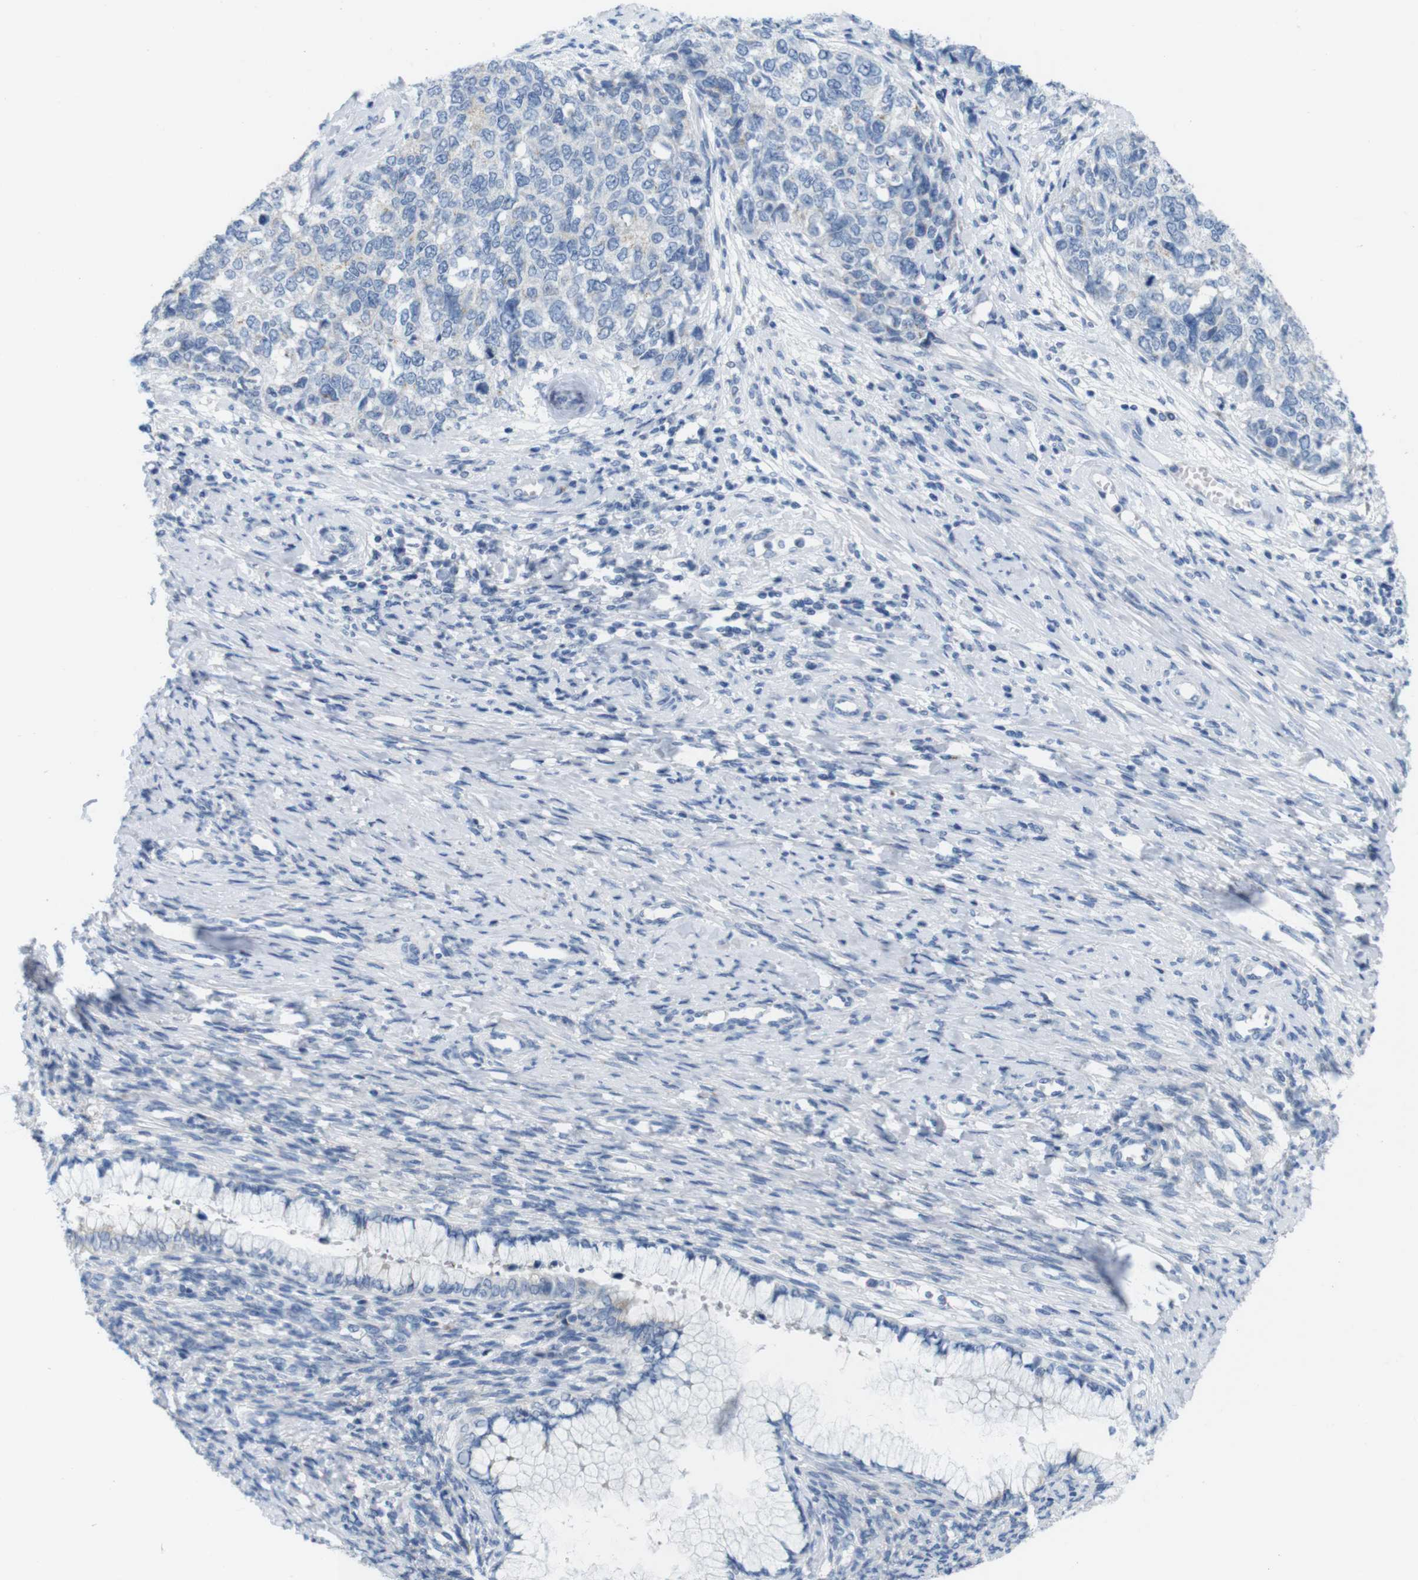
{"staining": {"intensity": "weak", "quantity": "<25%", "location": "cytoplasmic/membranous"}, "tissue": "cervical cancer", "cell_type": "Tumor cells", "image_type": "cancer", "snomed": [{"axis": "morphology", "description": "Squamous cell carcinoma, NOS"}, {"axis": "topography", "description": "Cervix"}], "caption": "Immunohistochemistry histopathology image of human cervical cancer (squamous cell carcinoma) stained for a protein (brown), which reveals no positivity in tumor cells.", "gene": "GOLGA2", "patient": {"sex": "female", "age": 63}}